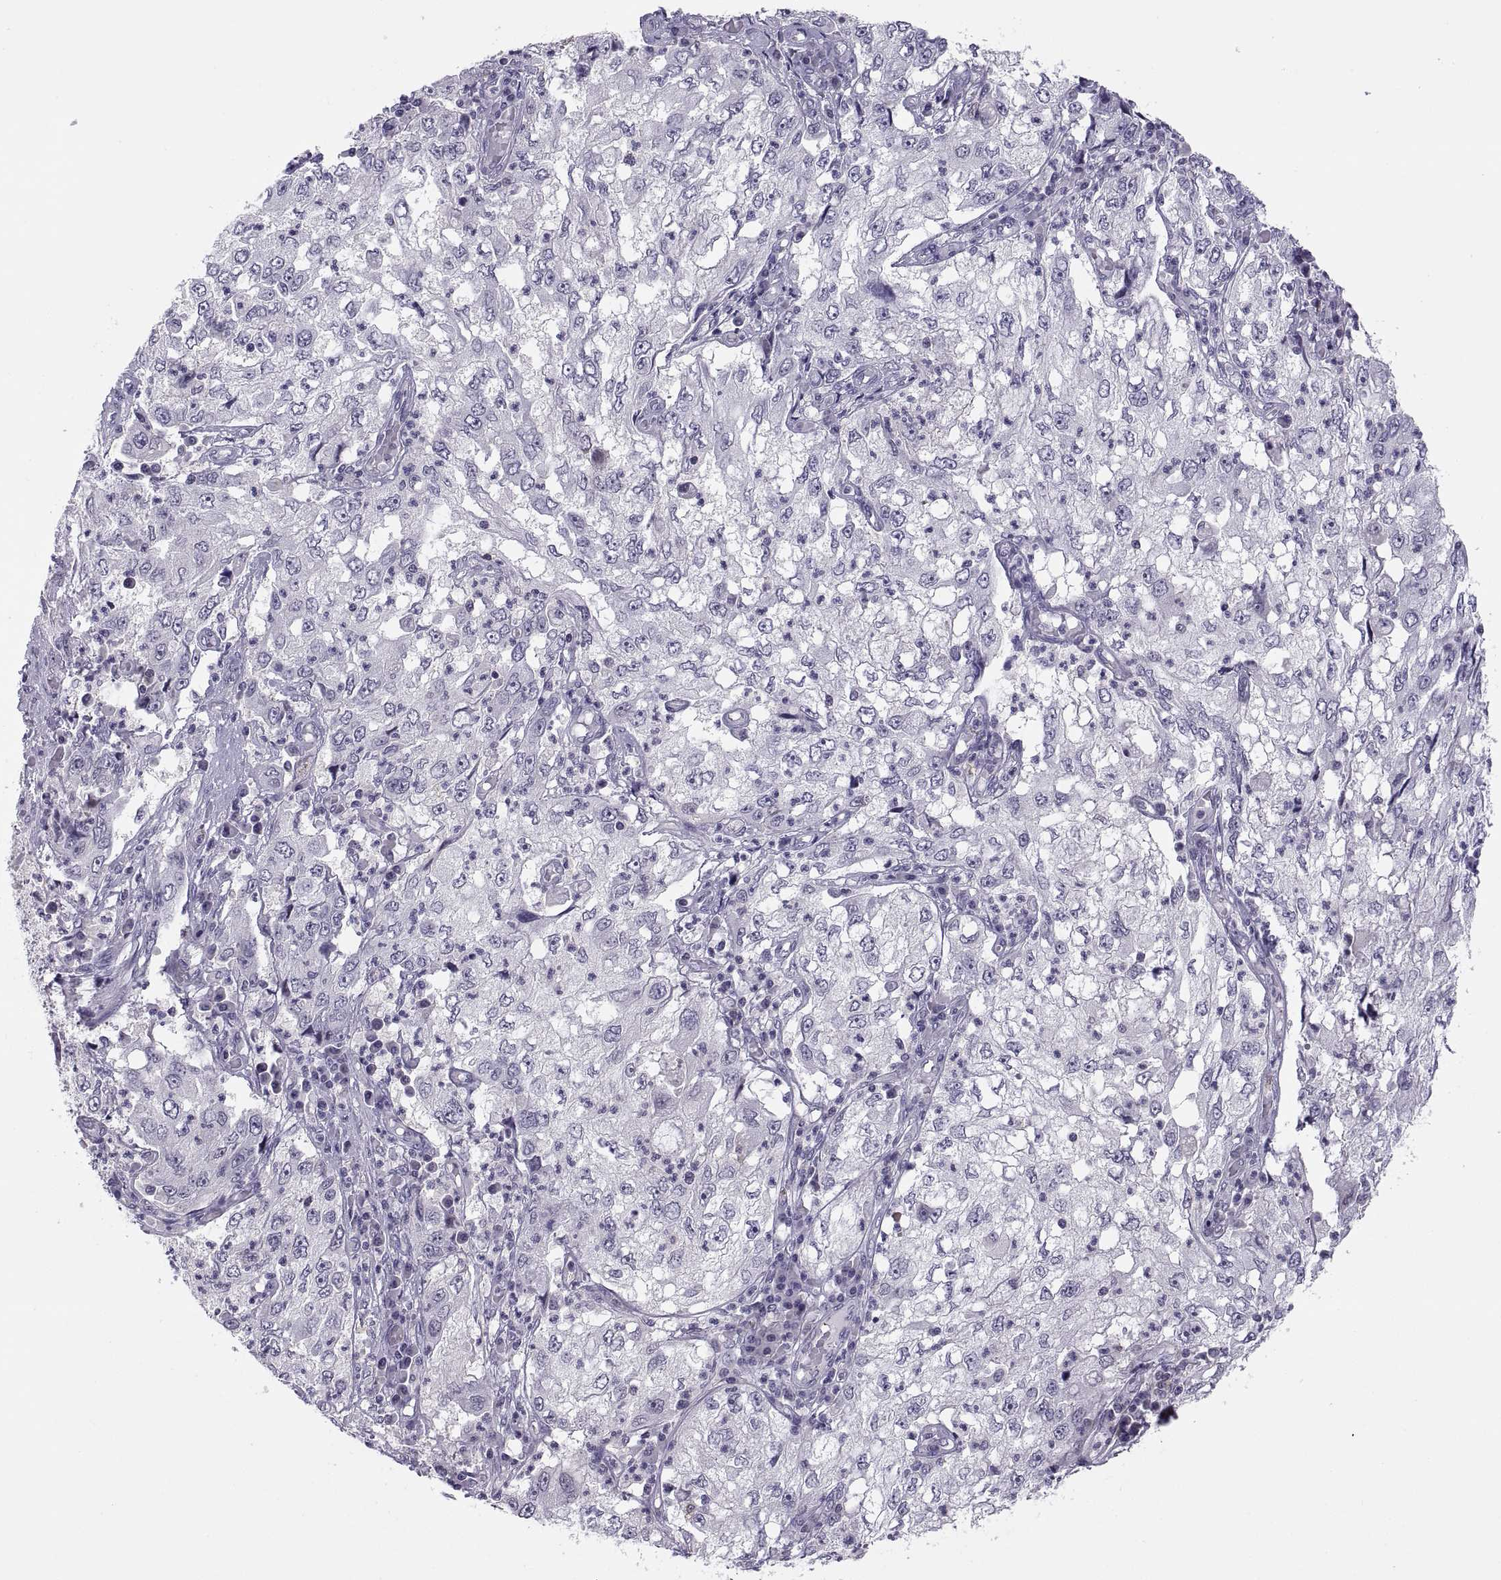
{"staining": {"intensity": "negative", "quantity": "none", "location": "none"}, "tissue": "cervical cancer", "cell_type": "Tumor cells", "image_type": "cancer", "snomed": [{"axis": "morphology", "description": "Squamous cell carcinoma, NOS"}, {"axis": "topography", "description": "Cervix"}], "caption": "A high-resolution micrograph shows immunohistochemistry (IHC) staining of cervical squamous cell carcinoma, which demonstrates no significant expression in tumor cells. (DAB (3,3'-diaminobenzidine) immunohistochemistry (IHC), high magnification).", "gene": "TTC21A", "patient": {"sex": "female", "age": 36}}